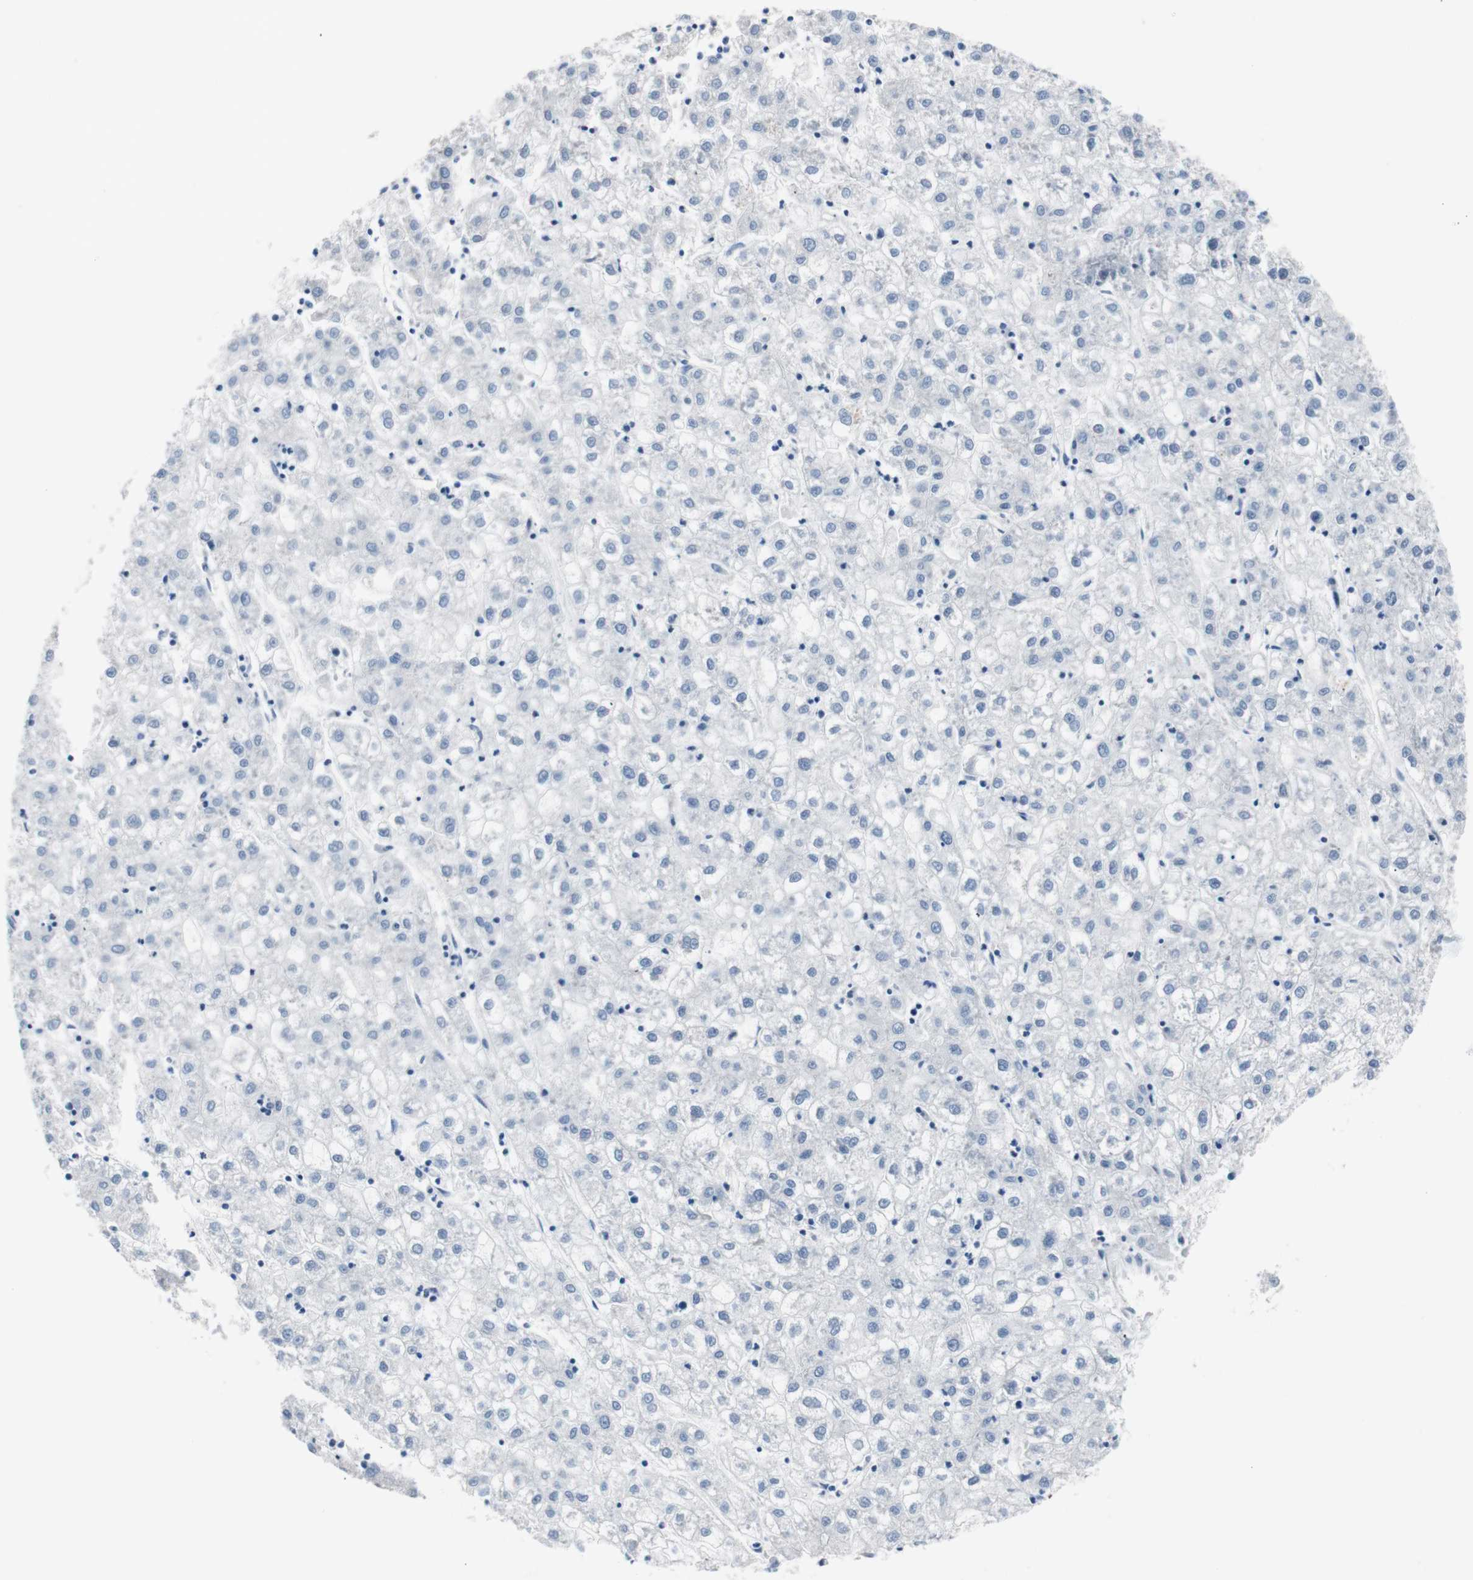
{"staining": {"intensity": "negative", "quantity": "none", "location": "none"}, "tissue": "liver cancer", "cell_type": "Tumor cells", "image_type": "cancer", "snomed": [{"axis": "morphology", "description": "Carcinoma, Hepatocellular, NOS"}, {"axis": "topography", "description": "Liver"}], "caption": "This is an immunohistochemistry micrograph of human hepatocellular carcinoma (liver). There is no expression in tumor cells.", "gene": "ULBP1", "patient": {"sex": "male", "age": 72}}